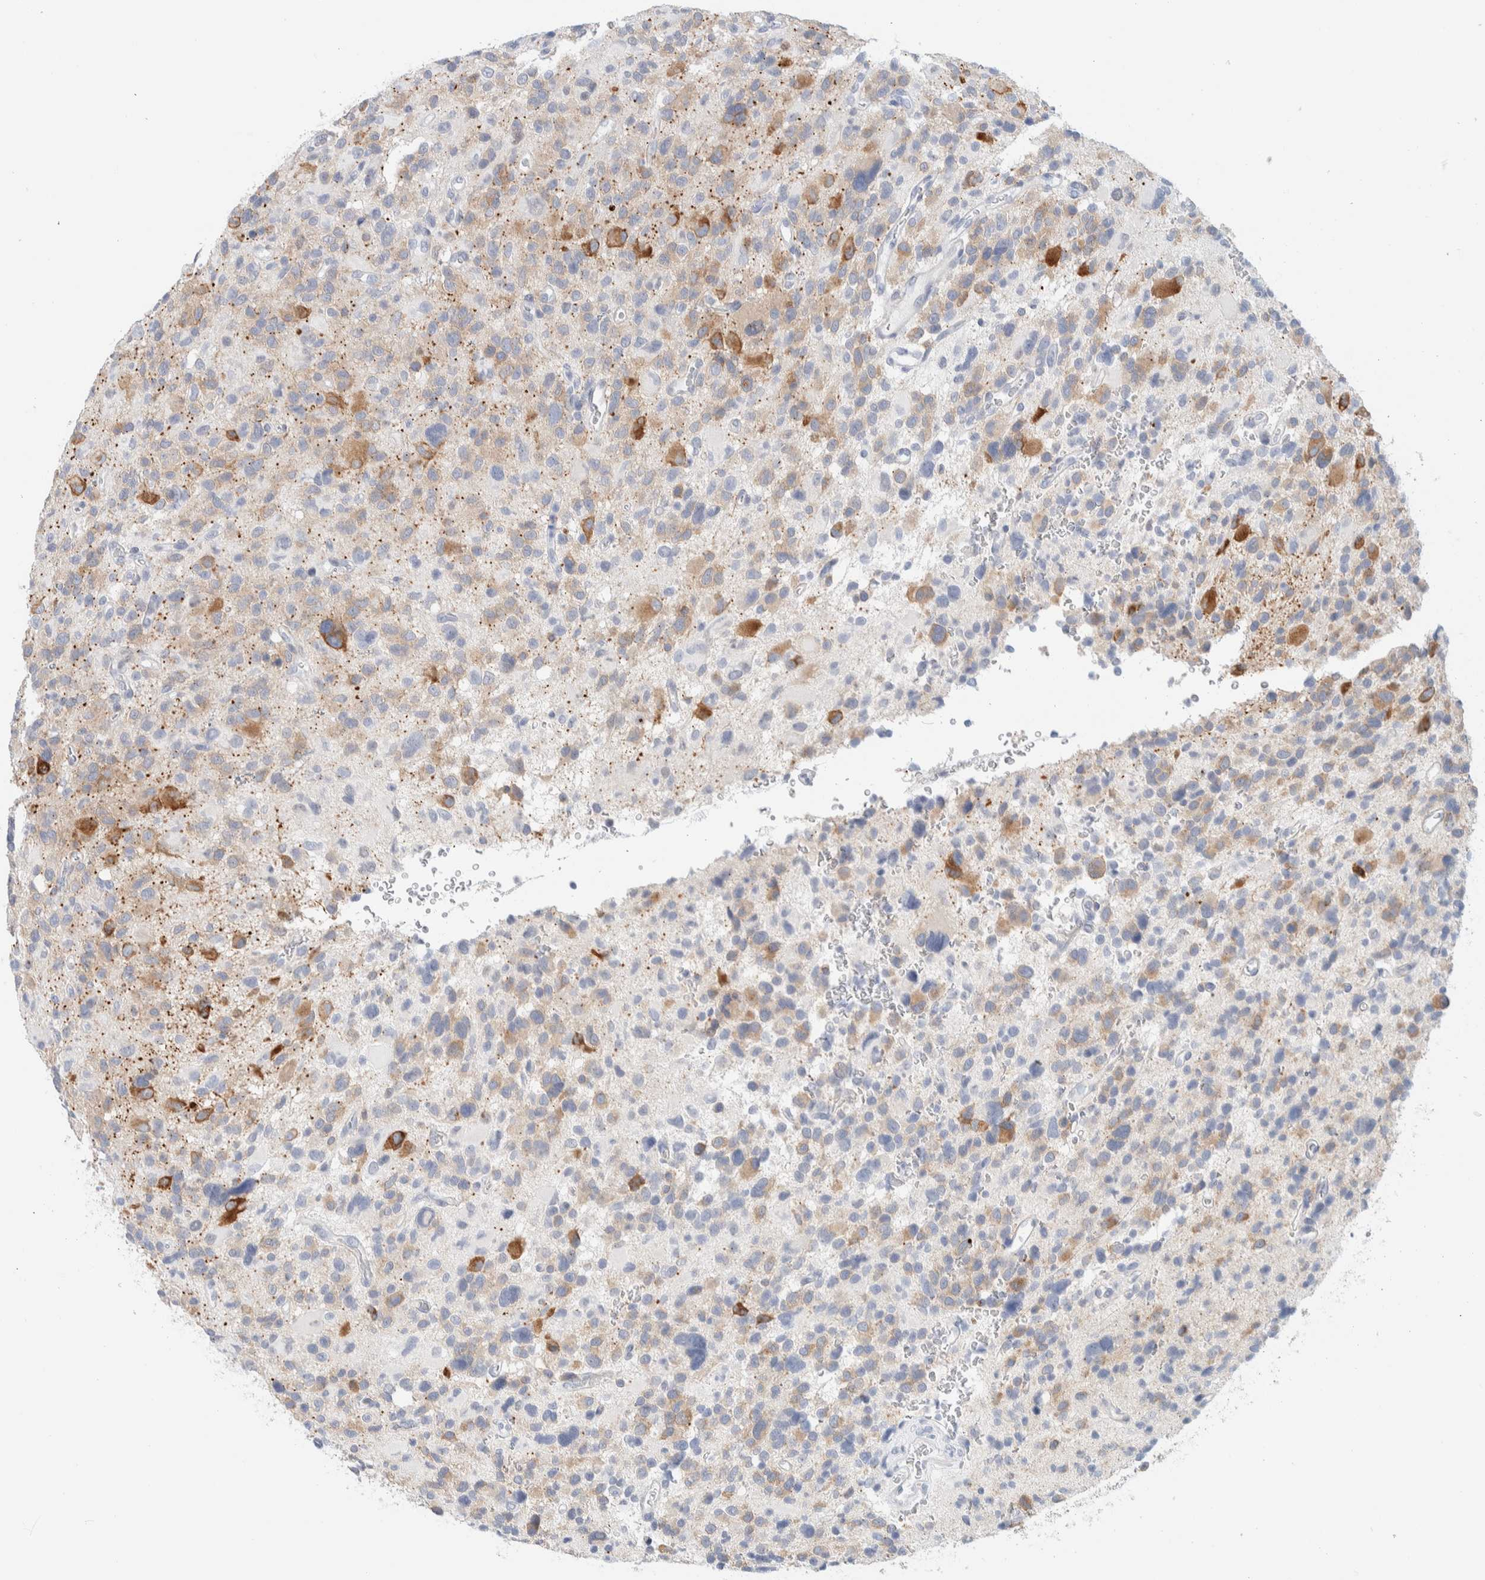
{"staining": {"intensity": "moderate", "quantity": "25%-75%", "location": "cytoplasmic/membranous"}, "tissue": "glioma", "cell_type": "Tumor cells", "image_type": "cancer", "snomed": [{"axis": "morphology", "description": "Glioma, malignant, High grade"}, {"axis": "topography", "description": "Brain"}], "caption": "High-magnification brightfield microscopy of glioma stained with DAB (3,3'-diaminobenzidine) (brown) and counterstained with hematoxylin (blue). tumor cells exhibit moderate cytoplasmic/membranous staining is seen in approximately25%-75% of cells.", "gene": "ATCAY", "patient": {"sex": "male", "age": 48}}